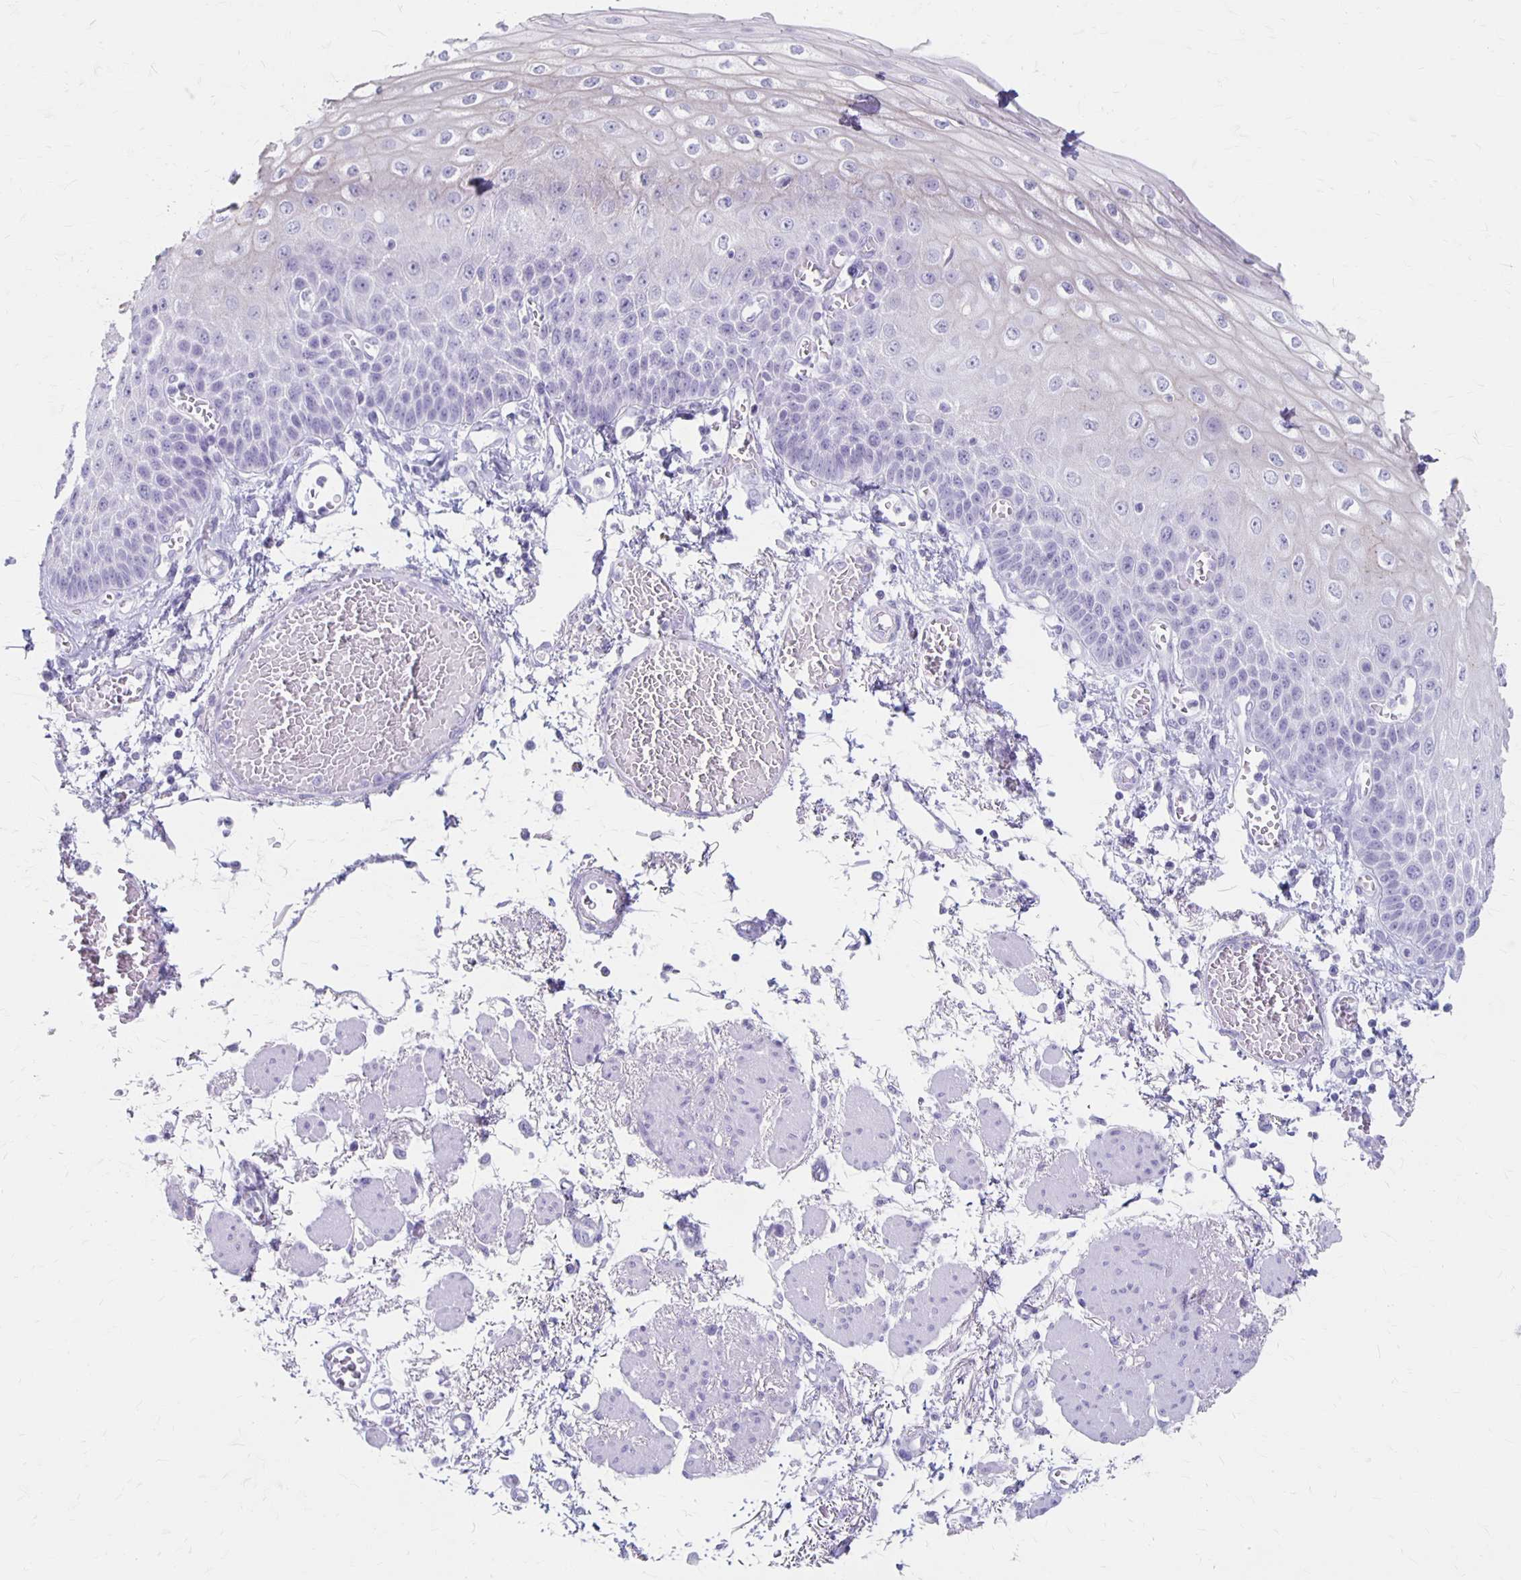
{"staining": {"intensity": "negative", "quantity": "none", "location": "none"}, "tissue": "esophagus", "cell_type": "Squamous epithelial cells", "image_type": "normal", "snomed": [{"axis": "morphology", "description": "Normal tissue, NOS"}, {"axis": "morphology", "description": "Adenocarcinoma, NOS"}, {"axis": "topography", "description": "Esophagus"}], "caption": "A high-resolution histopathology image shows immunohistochemistry (IHC) staining of benign esophagus, which displays no significant staining in squamous epithelial cells.", "gene": "MAGEC2", "patient": {"sex": "male", "age": 81}}